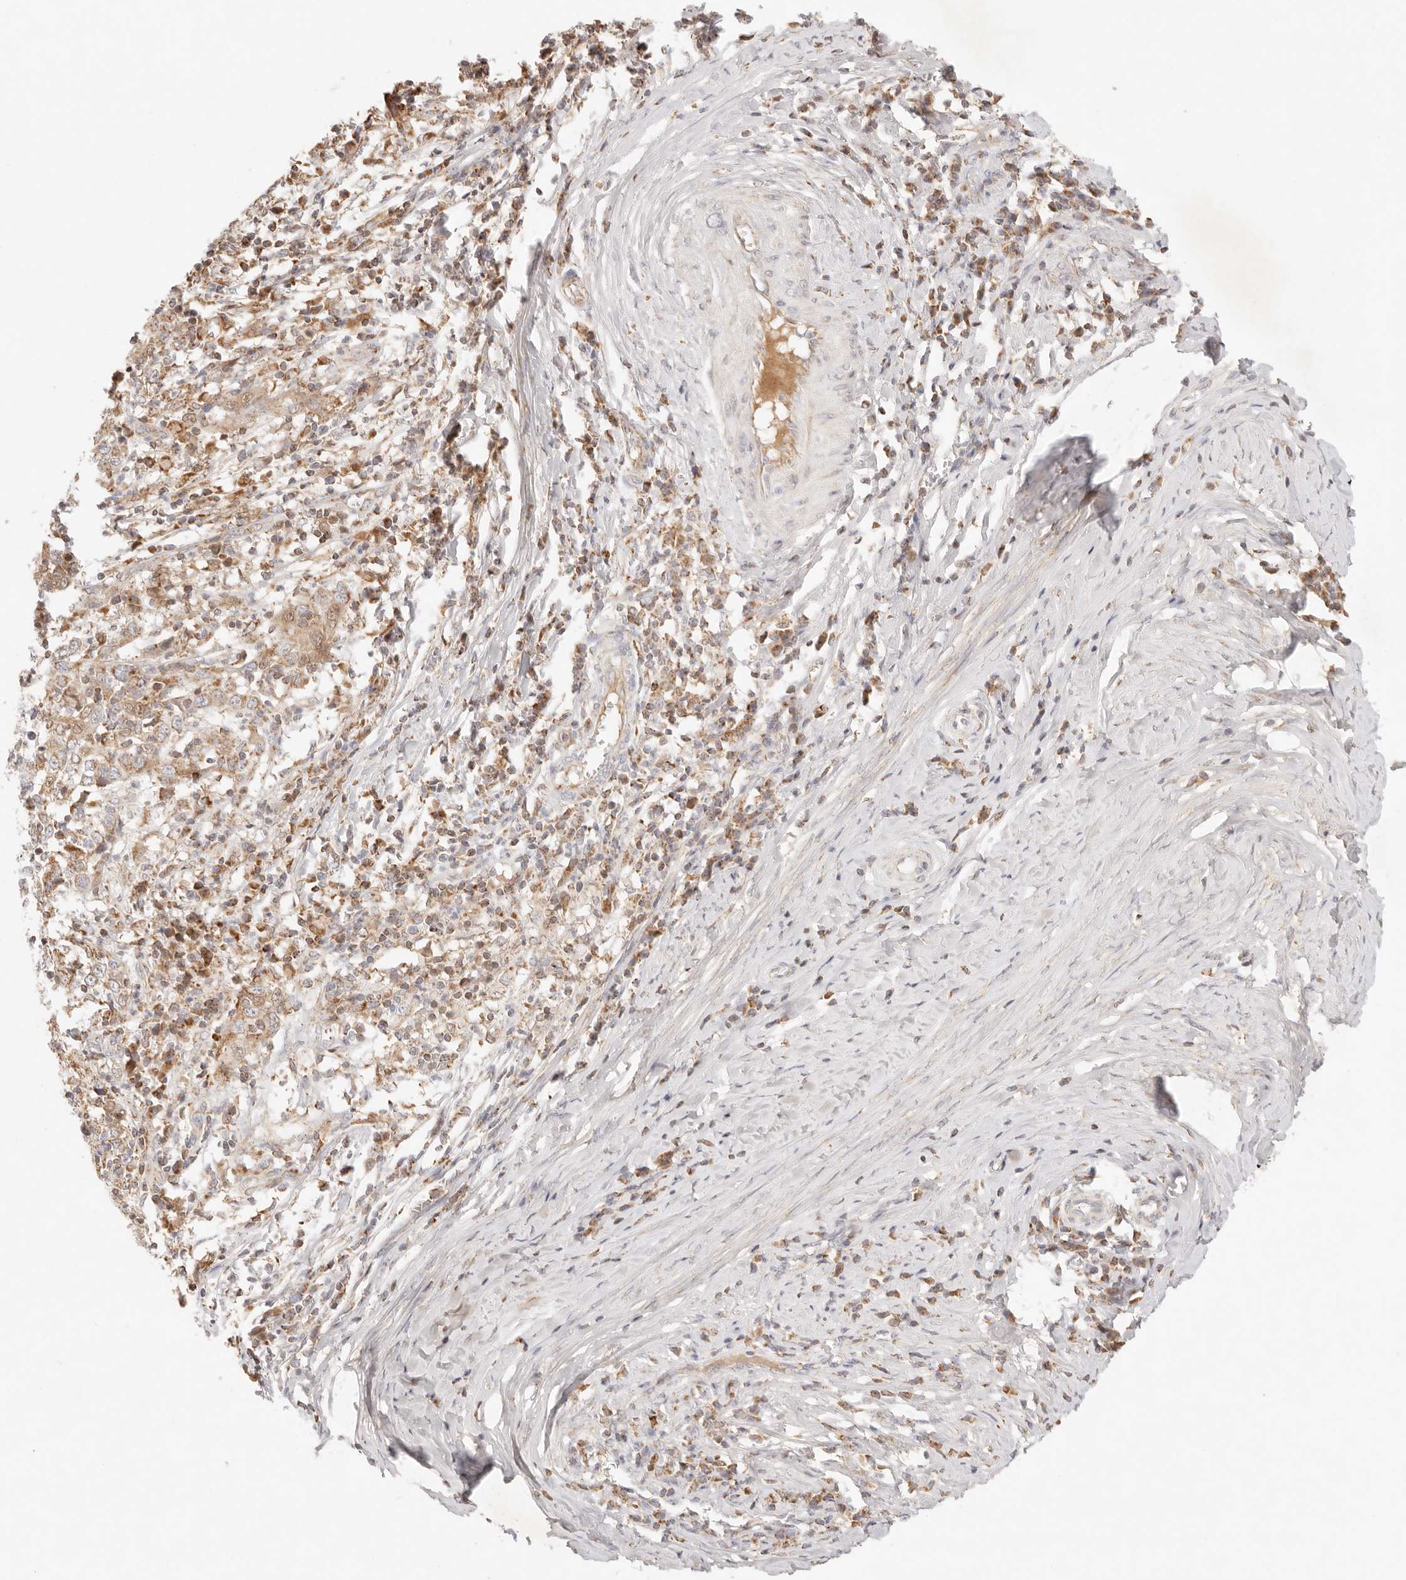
{"staining": {"intensity": "moderate", "quantity": ">75%", "location": "cytoplasmic/membranous"}, "tissue": "cervical cancer", "cell_type": "Tumor cells", "image_type": "cancer", "snomed": [{"axis": "morphology", "description": "Squamous cell carcinoma, NOS"}, {"axis": "topography", "description": "Cervix"}], "caption": "Protein staining of squamous cell carcinoma (cervical) tissue displays moderate cytoplasmic/membranous expression in approximately >75% of tumor cells.", "gene": "COA6", "patient": {"sex": "female", "age": 46}}